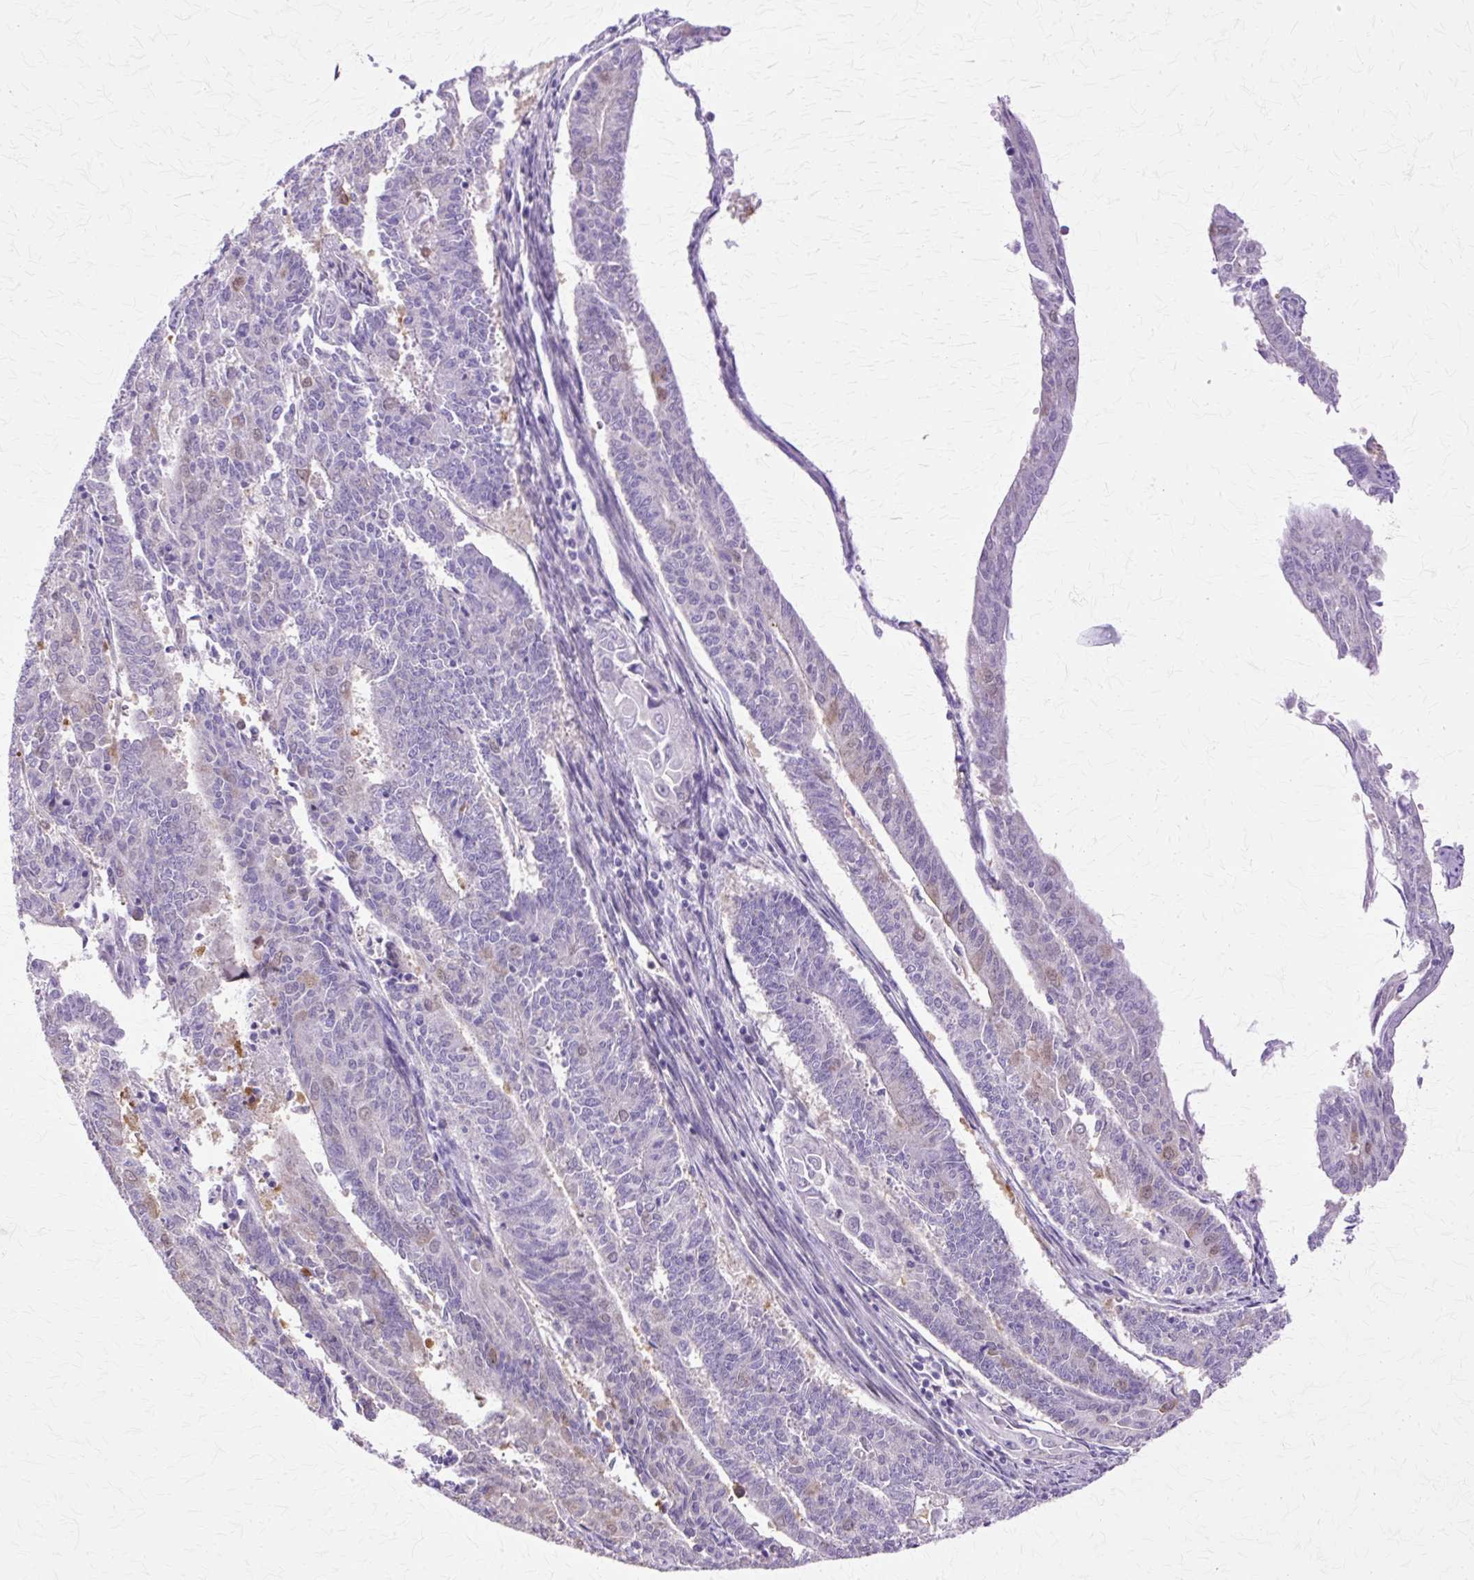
{"staining": {"intensity": "negative", "quantity": "none", "location": "none"}, "tissue": "endometrial cancer", "cell_type": "Tumor cells", "image_type": "cancer", "snomed": [{"axis": "morphology", "description": "Adenocarcinoma, NOS"}, {"axis": "topography", "description": "Endometrium"}], "caption": "This is an immunohistochemistry (IHC) histopathology image of human endometrial cancer (adenocarcinoma). There is no positivity in tumor cells.", "gene": "HSPA8", "patient": {"sex": "female", "age": 59}}